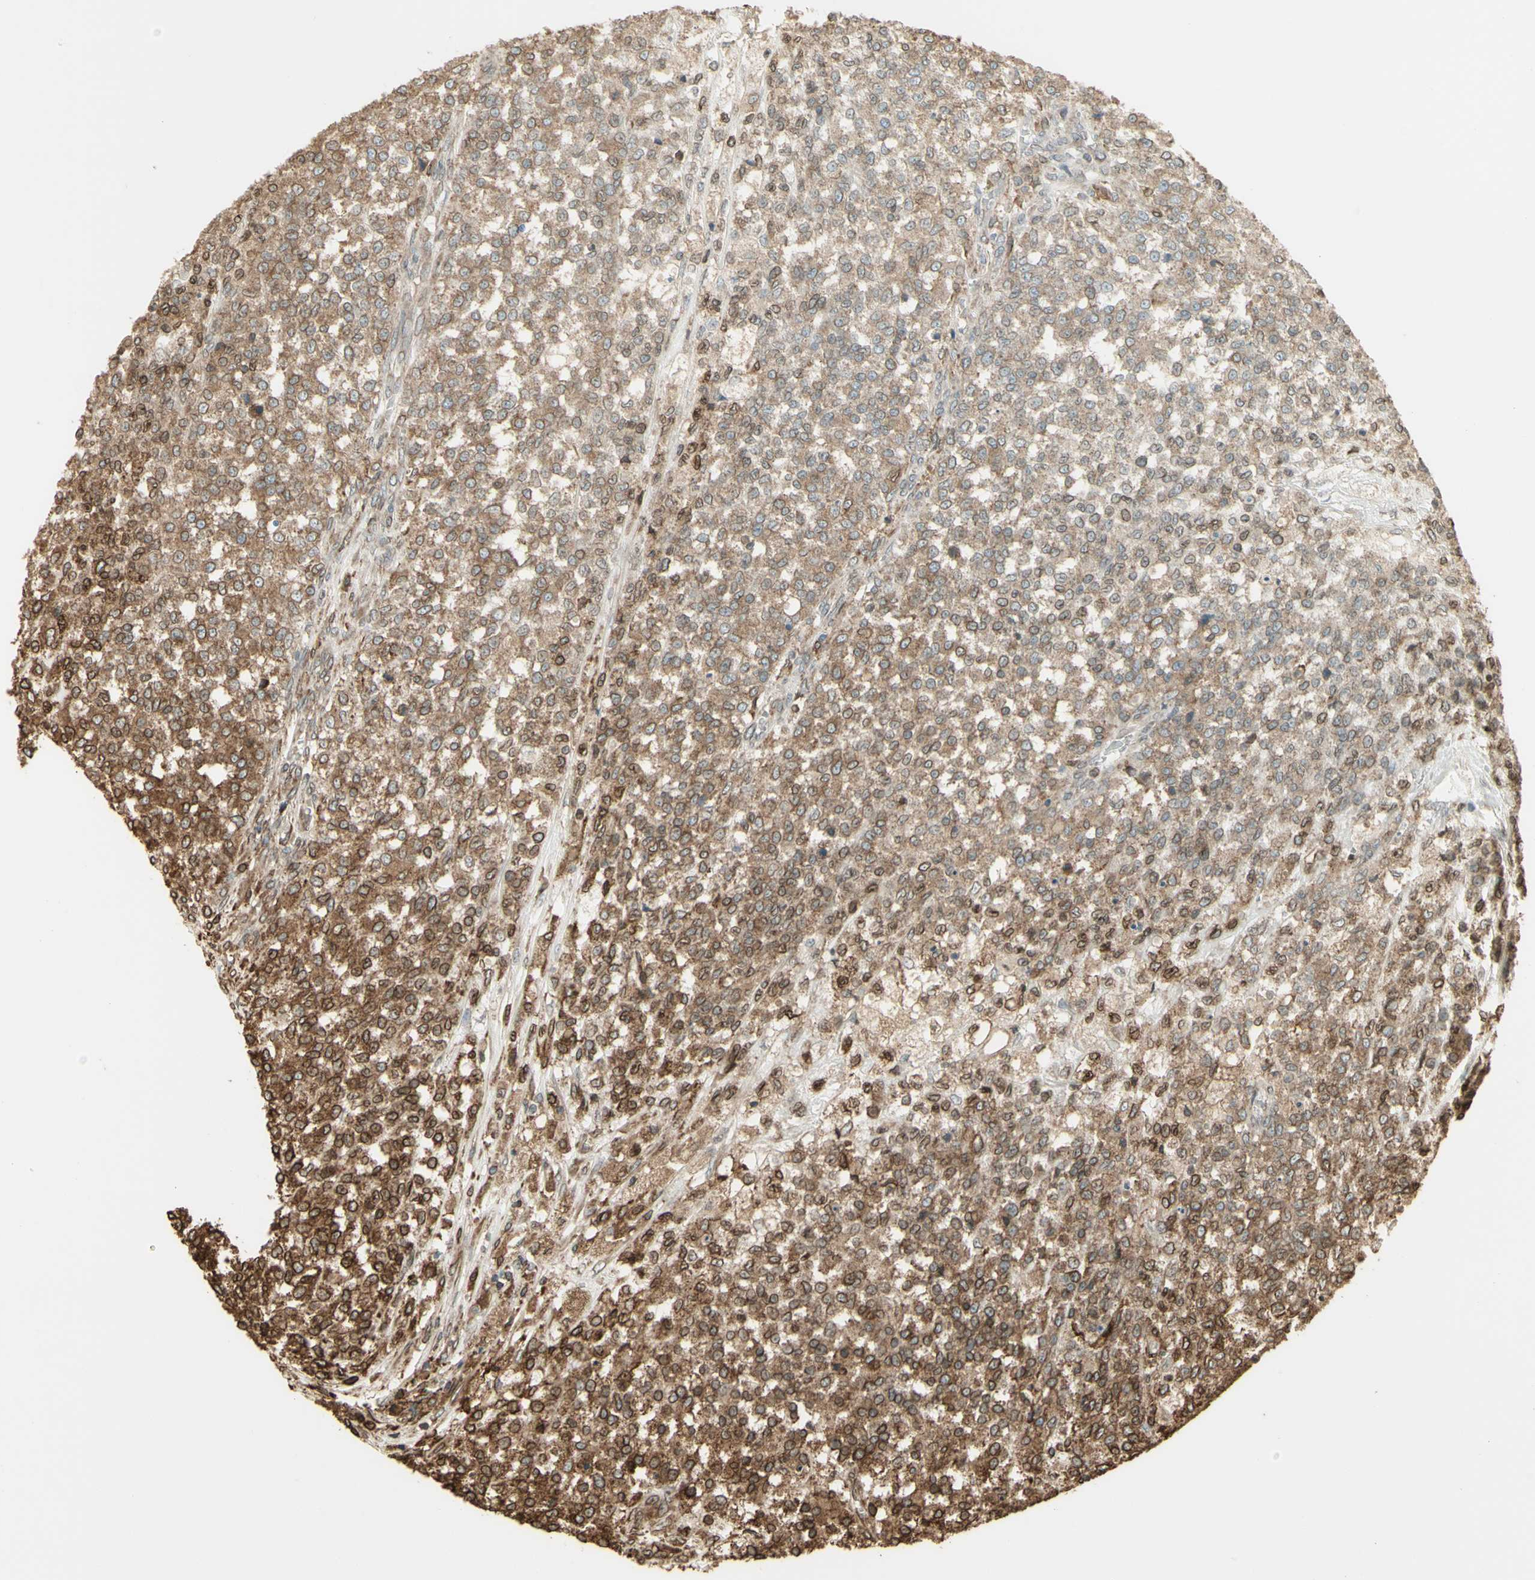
{"staining": {"intensity": "moderate", "quantity": "25%-75%", "location": "cytoplasmic/membranous"}, "tissue": "testis cancer", "cell_type": "Tumor cells", "image_type": "cancer", "snomed": [{"axis": "morphology", "description": "Seminoma, NOS"}, {"axis": "topography", "description": "Testis"}], "caption": "Immunohistochemical staining of human testis cancer reveals medium levels of moderate cytoplasmic/membranous positivity in approximately 25%-75% of tumor cells.", "gene": "CANX", "patient": {"sex": "male", "age": 59}}